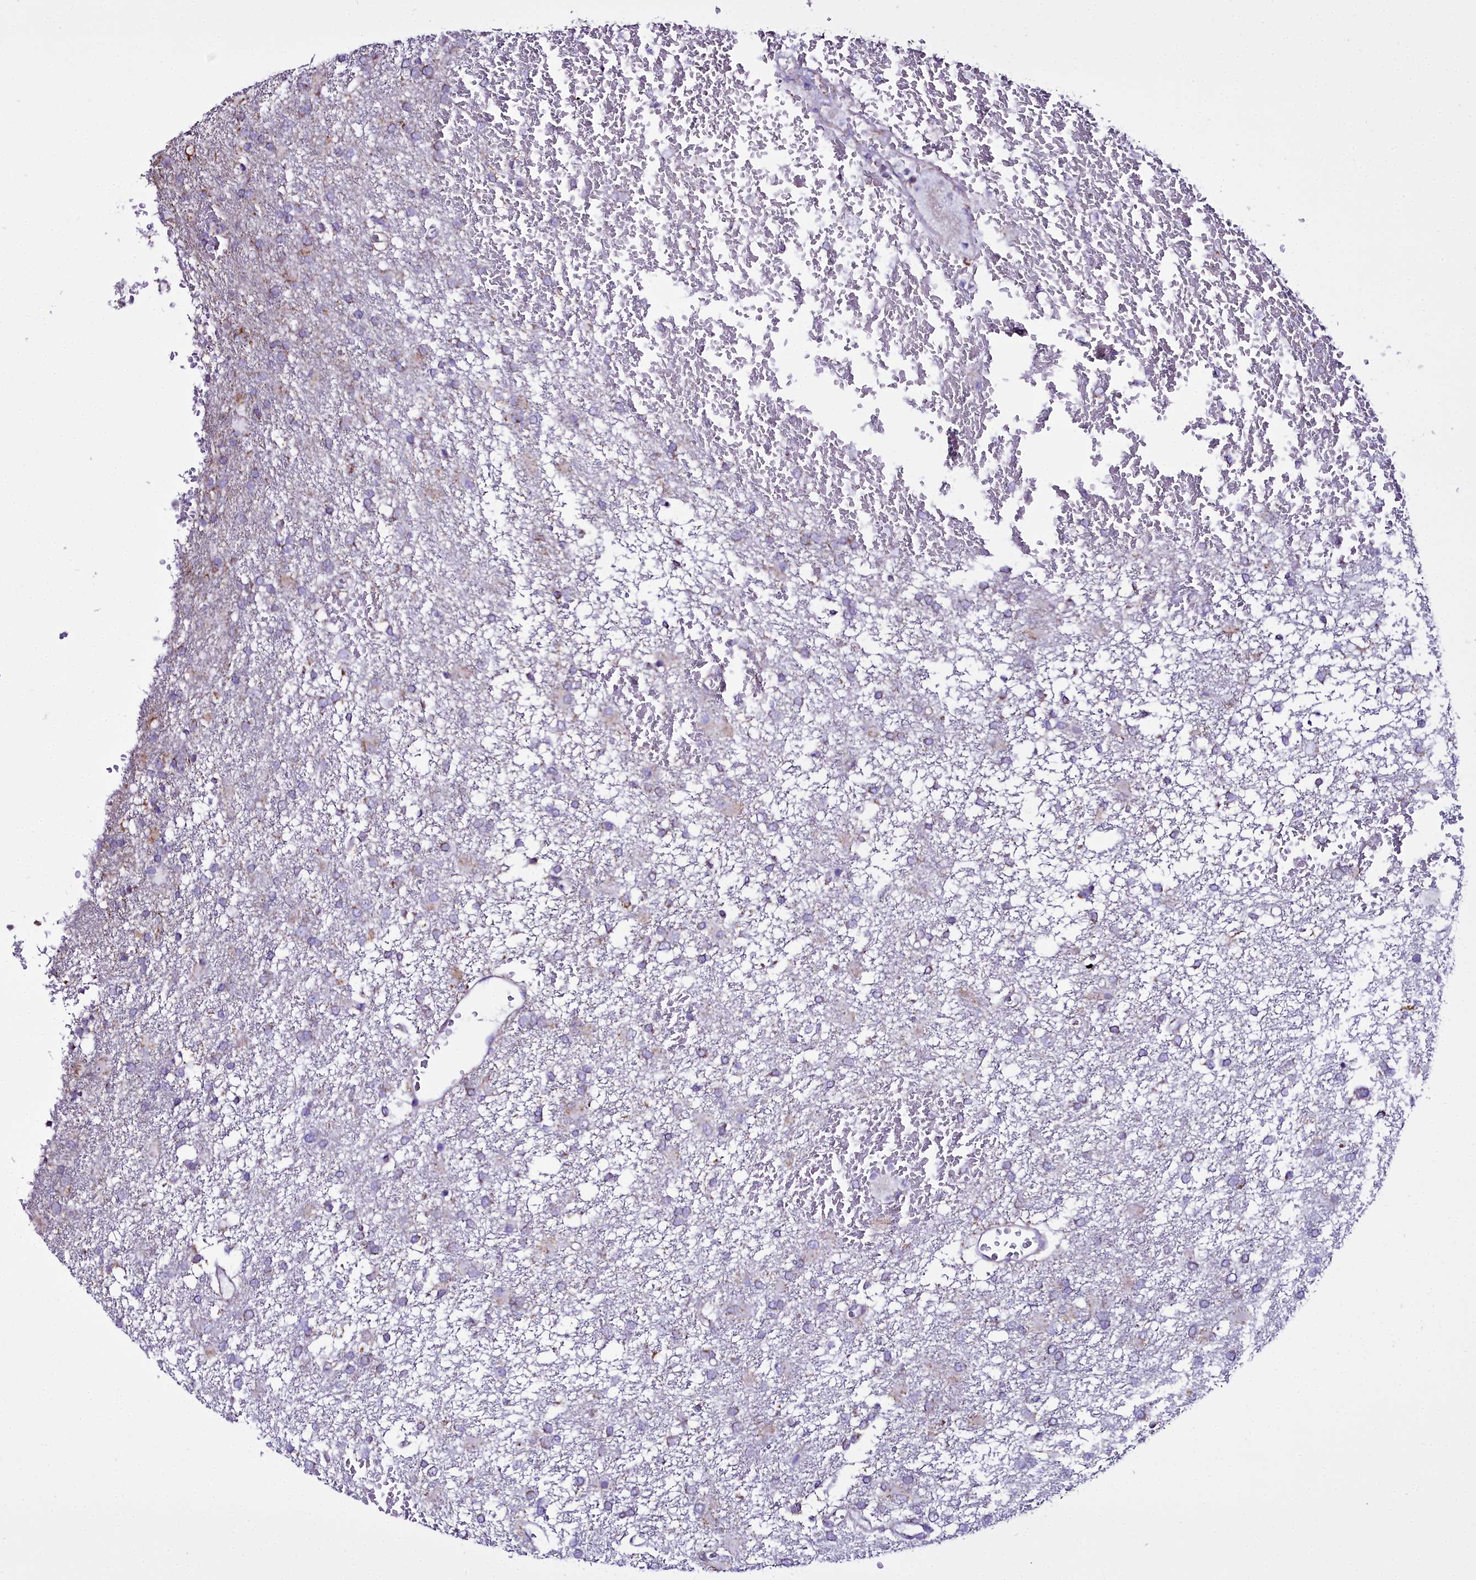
{"staining": {"intensity": "negative", "quantity": "none", "location": "none"}, "tissue": "glioma", "cell_type": "Tumor cells", "image_type": "cancer", "snomed": [{"axis": "morphology", "description": "Glioma, malignant, High grade"}, {"axis": "topography", "description": "Brain"}], "caption": "Immunohistochemistry image of neoplastic tissue: human glioma stained with DAB exhibits no significant protein expression in tumor cells.", "gene": "WDFY3", "patient": {"sex": "female", "age": 74}}